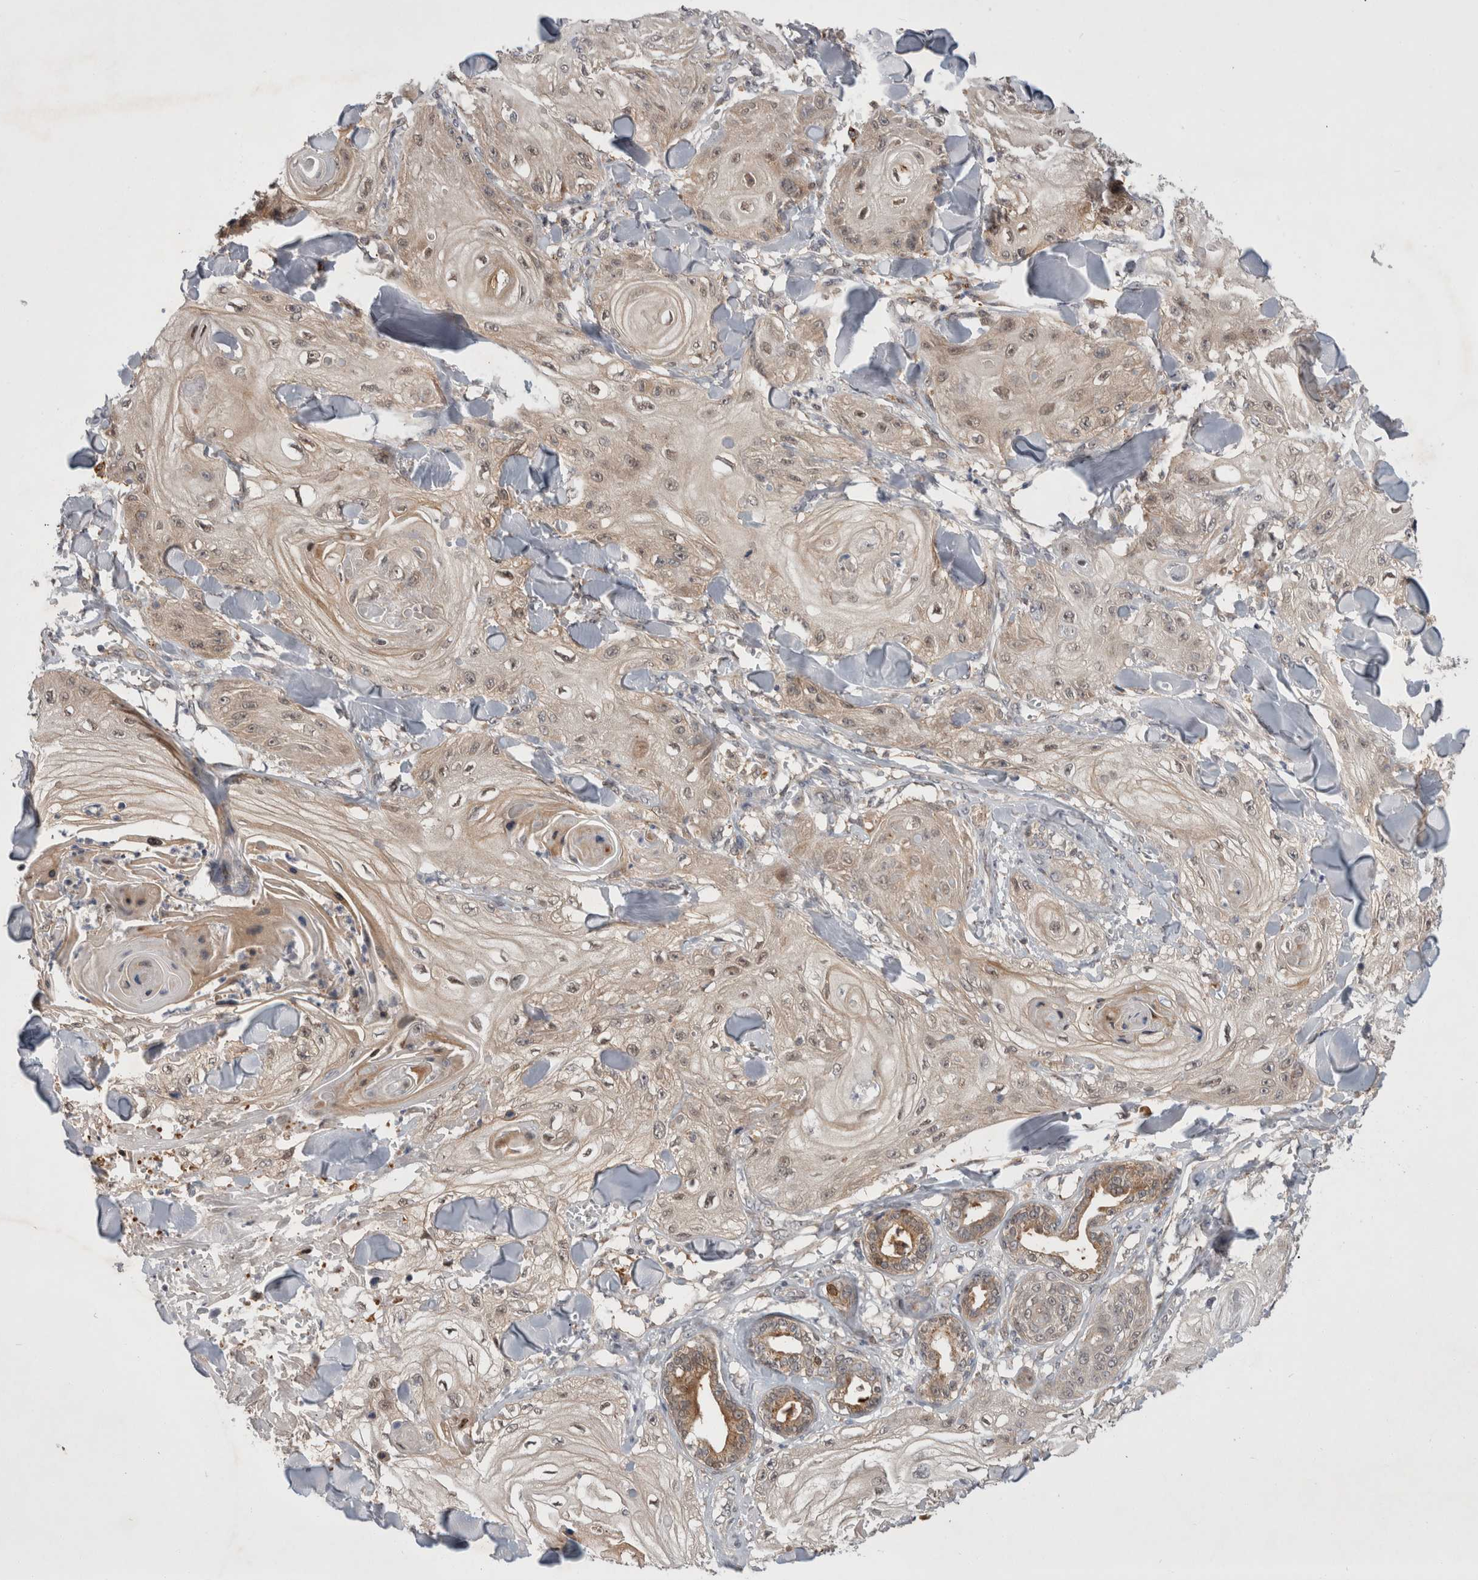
{"staining": {"intensity": "weak", "quantity": "25%-75%", "location": "cytoplasmic/membranous"}, "tissue": "skin cancer", "cell_type": "Tumor cells", "image_type": "cancer", "snomed": [{"axis": "morphology", "description": "Squamous cell carcinoma, NOS"}, {"axis": "topography", "description": "Skin"}], "caption": "Tumor cells reveal weak cytoplasmic/membranous expression in approximately 25%-75% of cells in skin cancer (squamous cell carcinoma).", "gene": "MRPL37", "patient": {"sex": "male", "age": 74}}